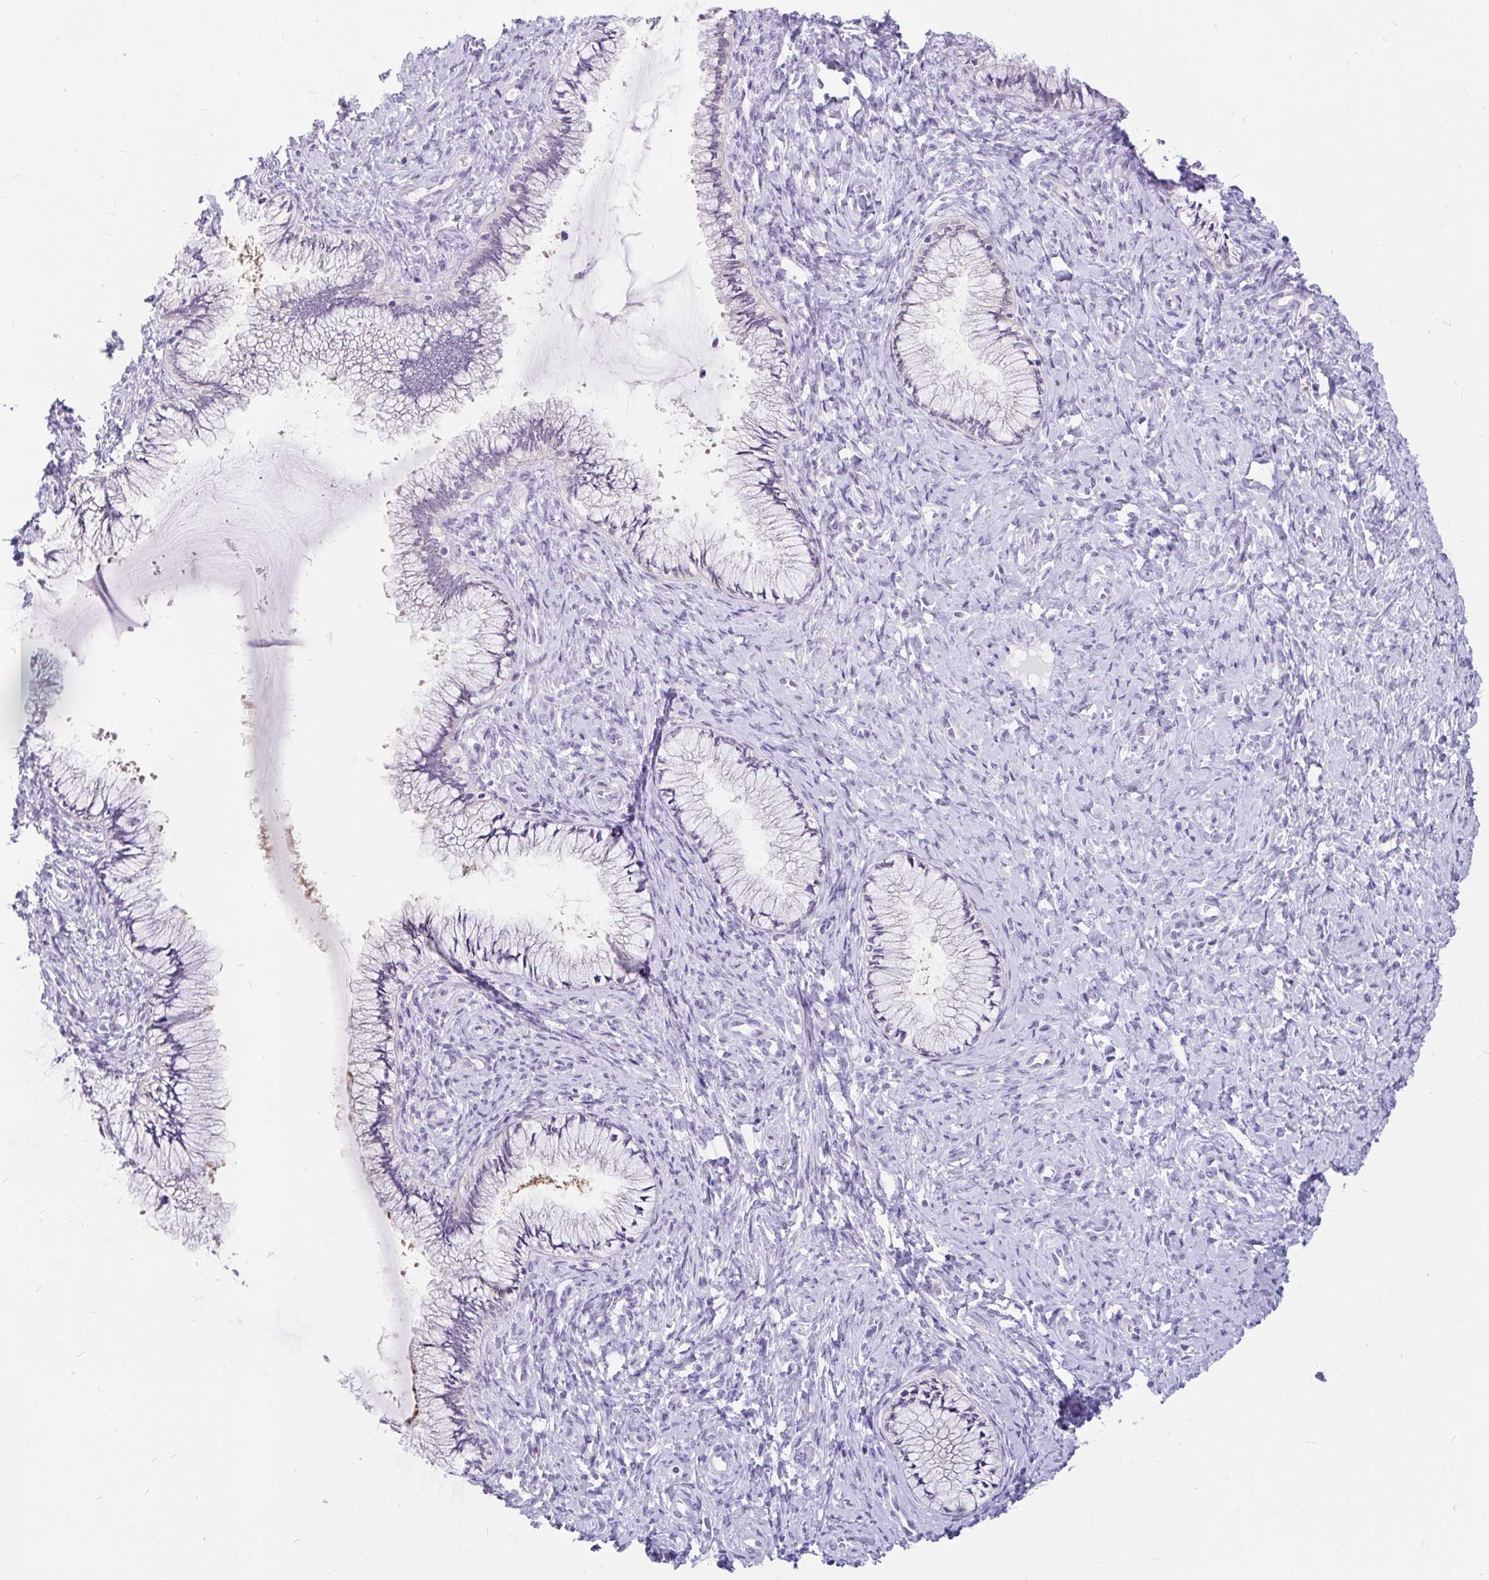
{"staining": {"intensity": "negative", "quantity": "none", "location": "none"}, "tissue": "cervix", "cell_type": "Glandular cells", "image_type": "normal", "snomed": [{"axis": "morphology", "description": "Normal tissue, NOS"}, {"axis": "topography", "description": "Cervix"}], "caption": "High power microscopy micrograph of an IHC photomicrograph of benign cervix, revealing no significant staining in glandular cells.", "gene": "EML5", "patient": {"sex": "female", "age": 37}}